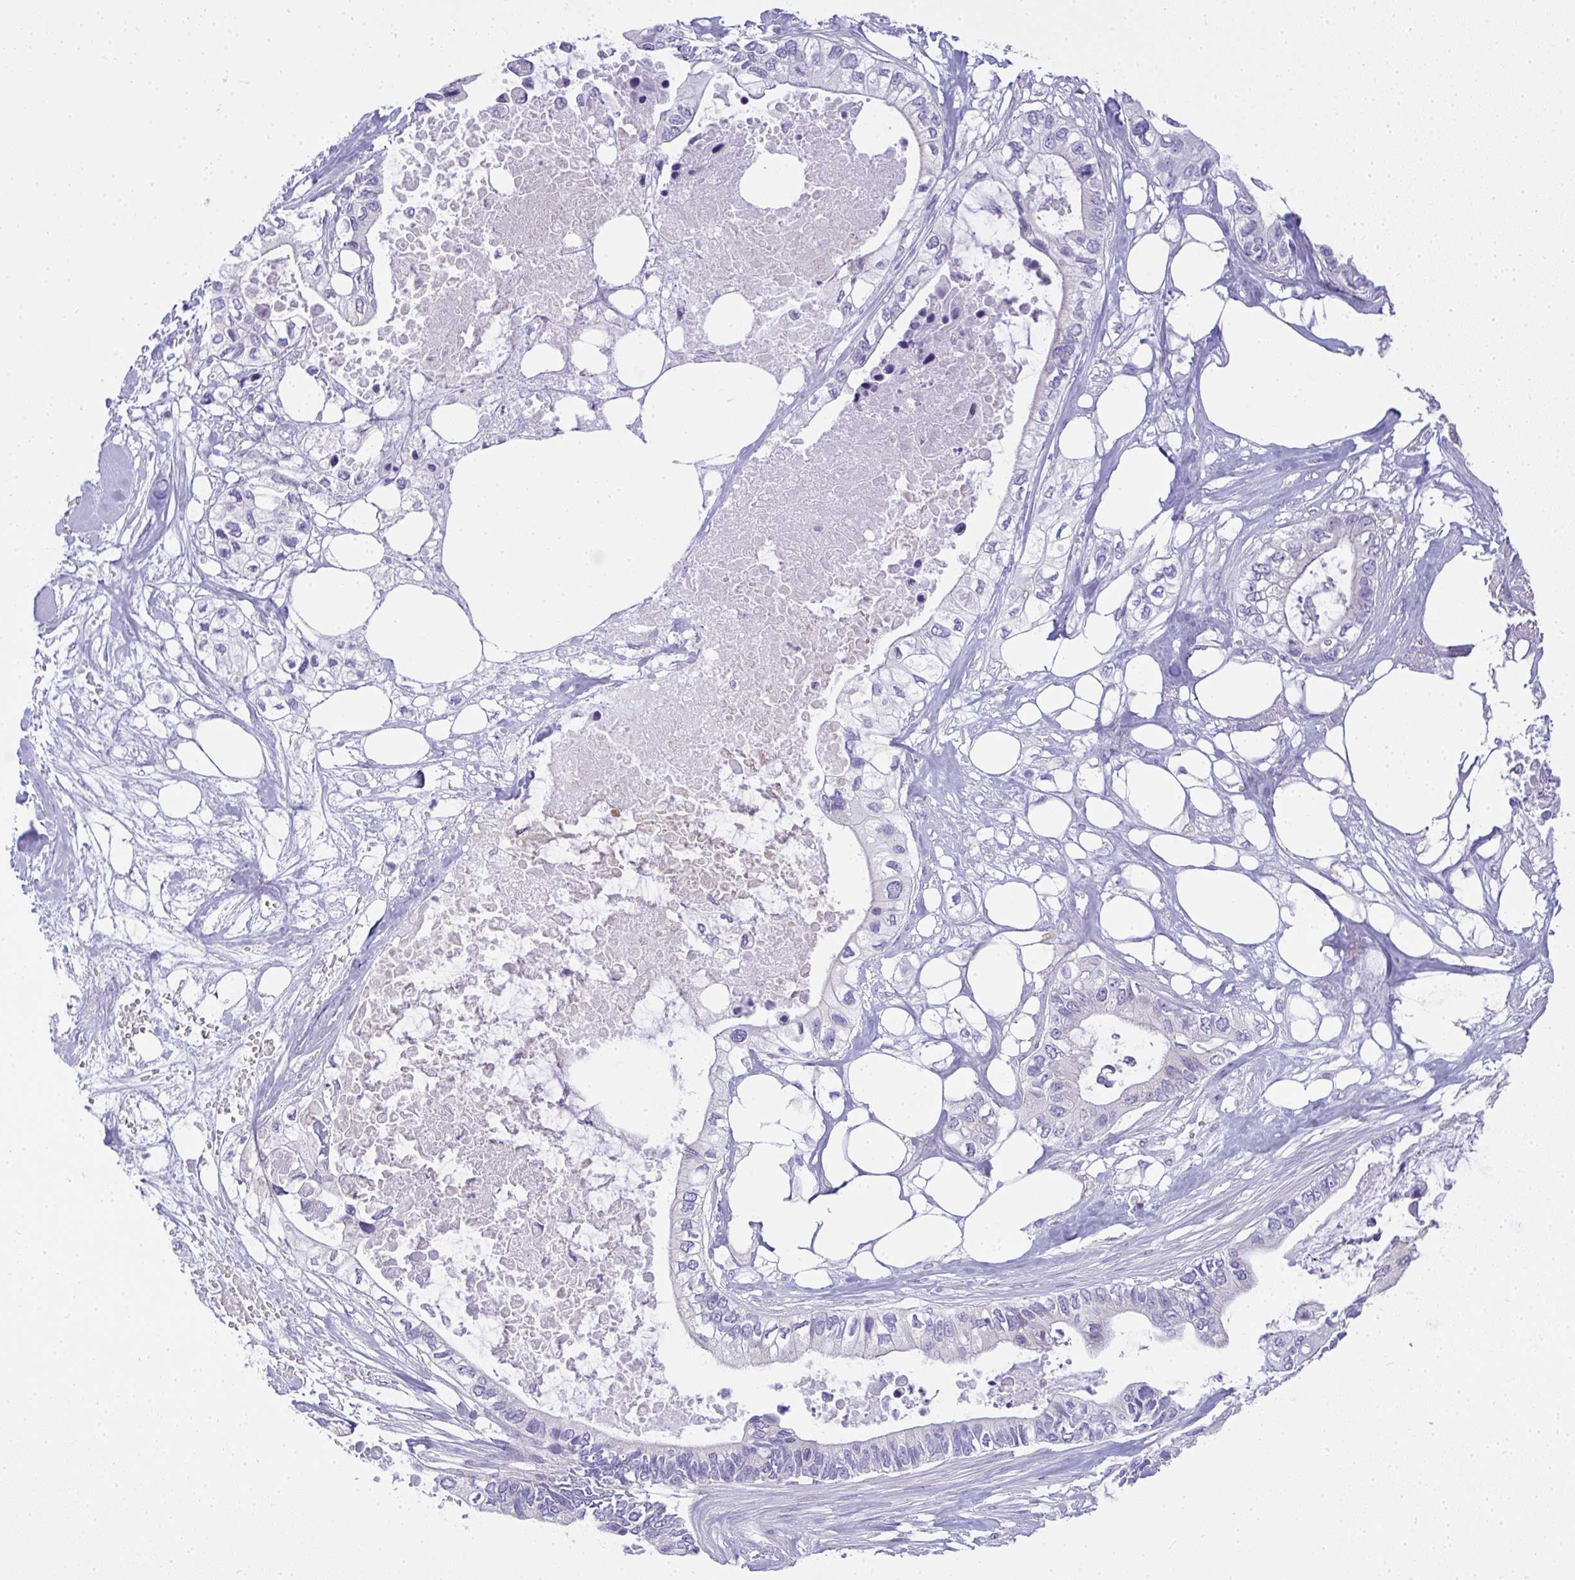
{"staining": {"intensity": "negative", "quantity": "none", "location": "none"}, "tissue": "pancreatic cancer", "cell_type": "Tumor cells", "image_type": "cancer", "snomed": [{"axis": "morphology", "description": "Adenocarcinoma, NOS"}, {"axis": "topography", "description": "Pancreas"}], "caption": "Immunohistochemistry histopathology image of adenocarcinoma (pancreatic) stained for a protein (brown), which demonstrates no positivity in tumor cells. (DAB (3,3'-diaminobenzidine) IHC with hematoxylin counter stain).", "gene": "GSDMB", "patient": {"sex": "female", "age": 63}}